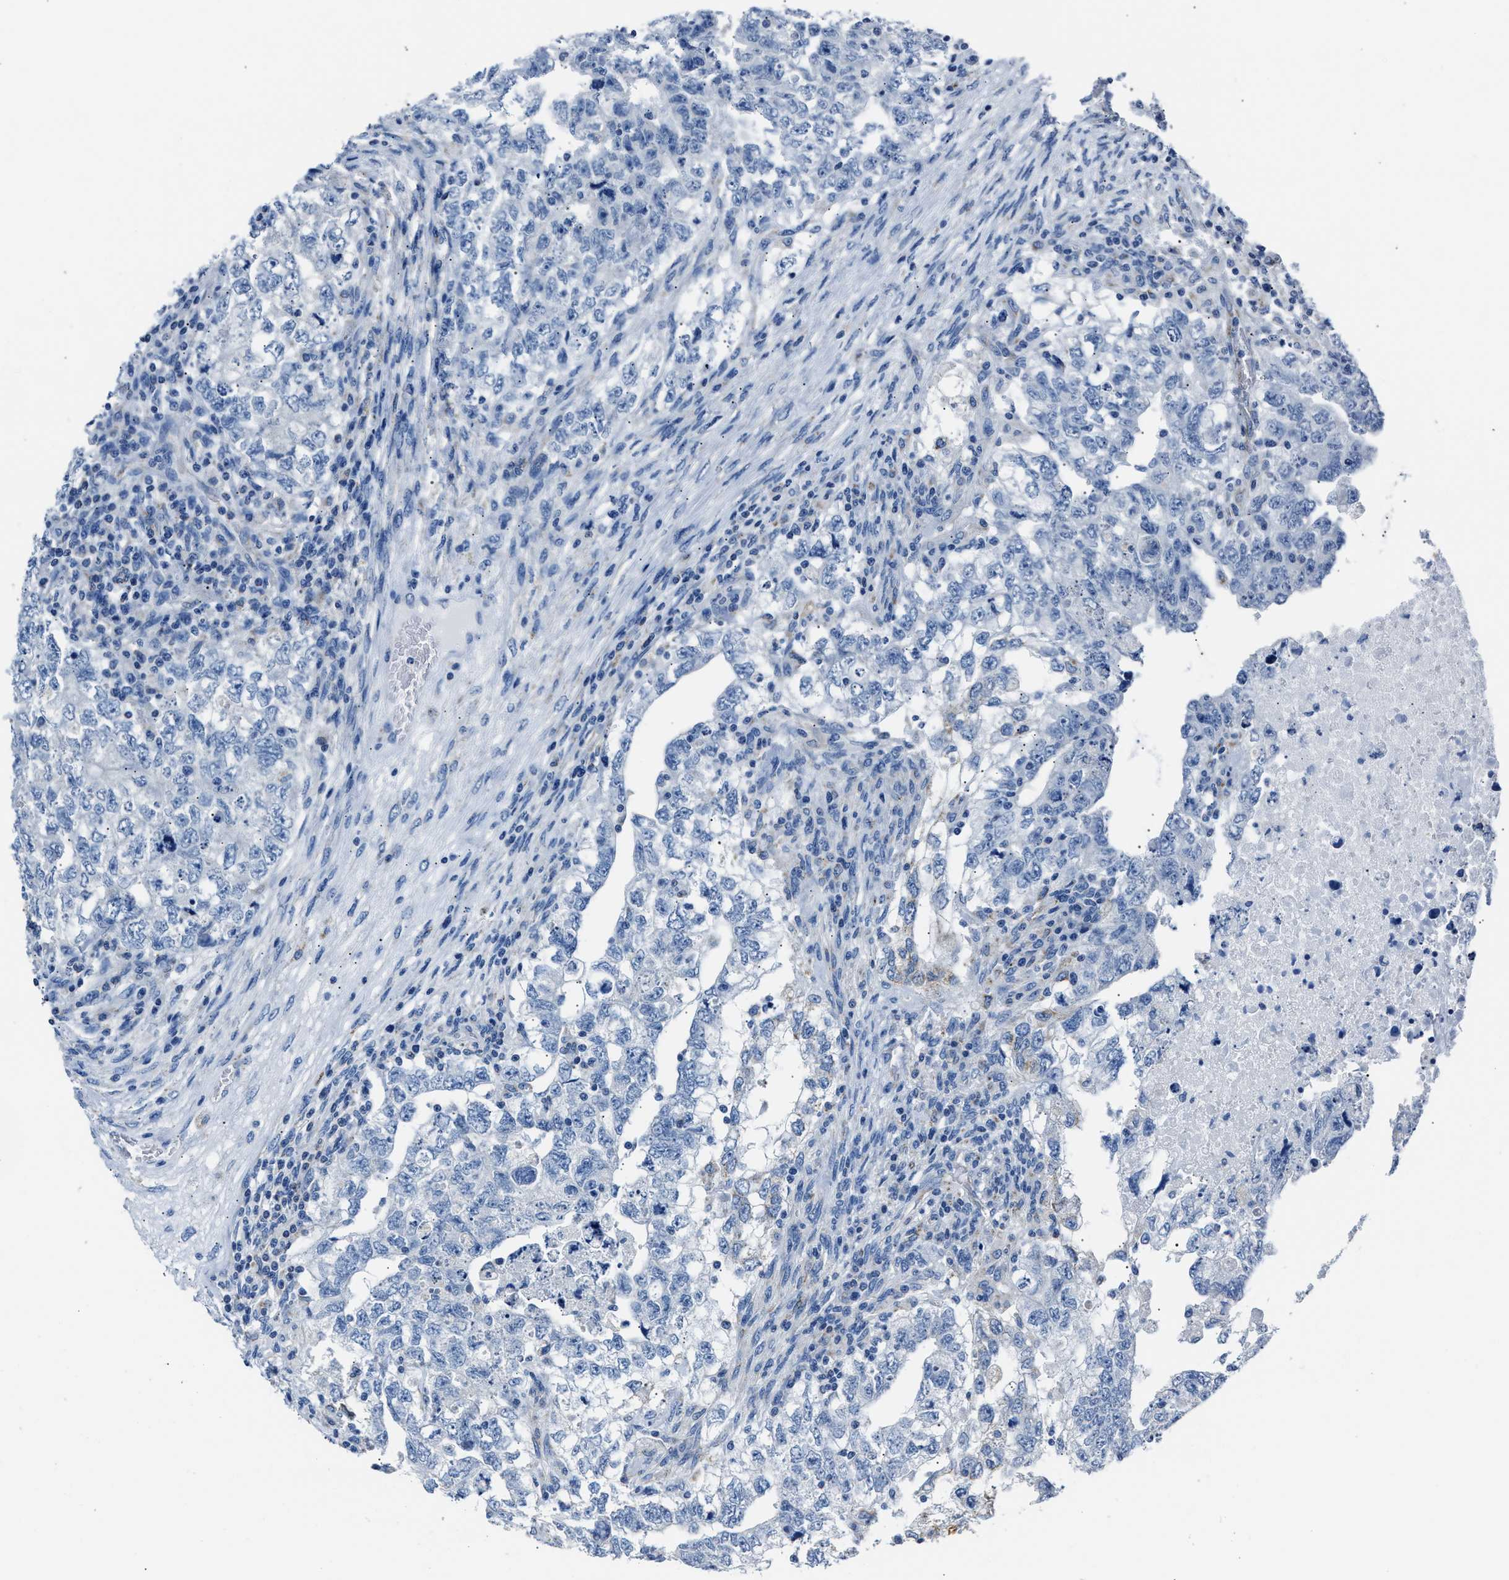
{"staining": {"intensity": "negative", "quantity": "none", "location": "none"}, "tissue": "testis cancer", "cell_type": "Tumor cells", "image_type": "cancer", "snomed": [{"axis": "morphology", "description": "Carcinoma, Embryonal, NOS"}, {"axis": "topography", "description": "Testis"}], "caption": "Human embryonal carcinoma (testis) stained for a protein using immunohistochemistry (IHC) exhibits no positivity in tumor cells.", "gene": "AMACR", "patient": {"sex": "male", "age": 36}}